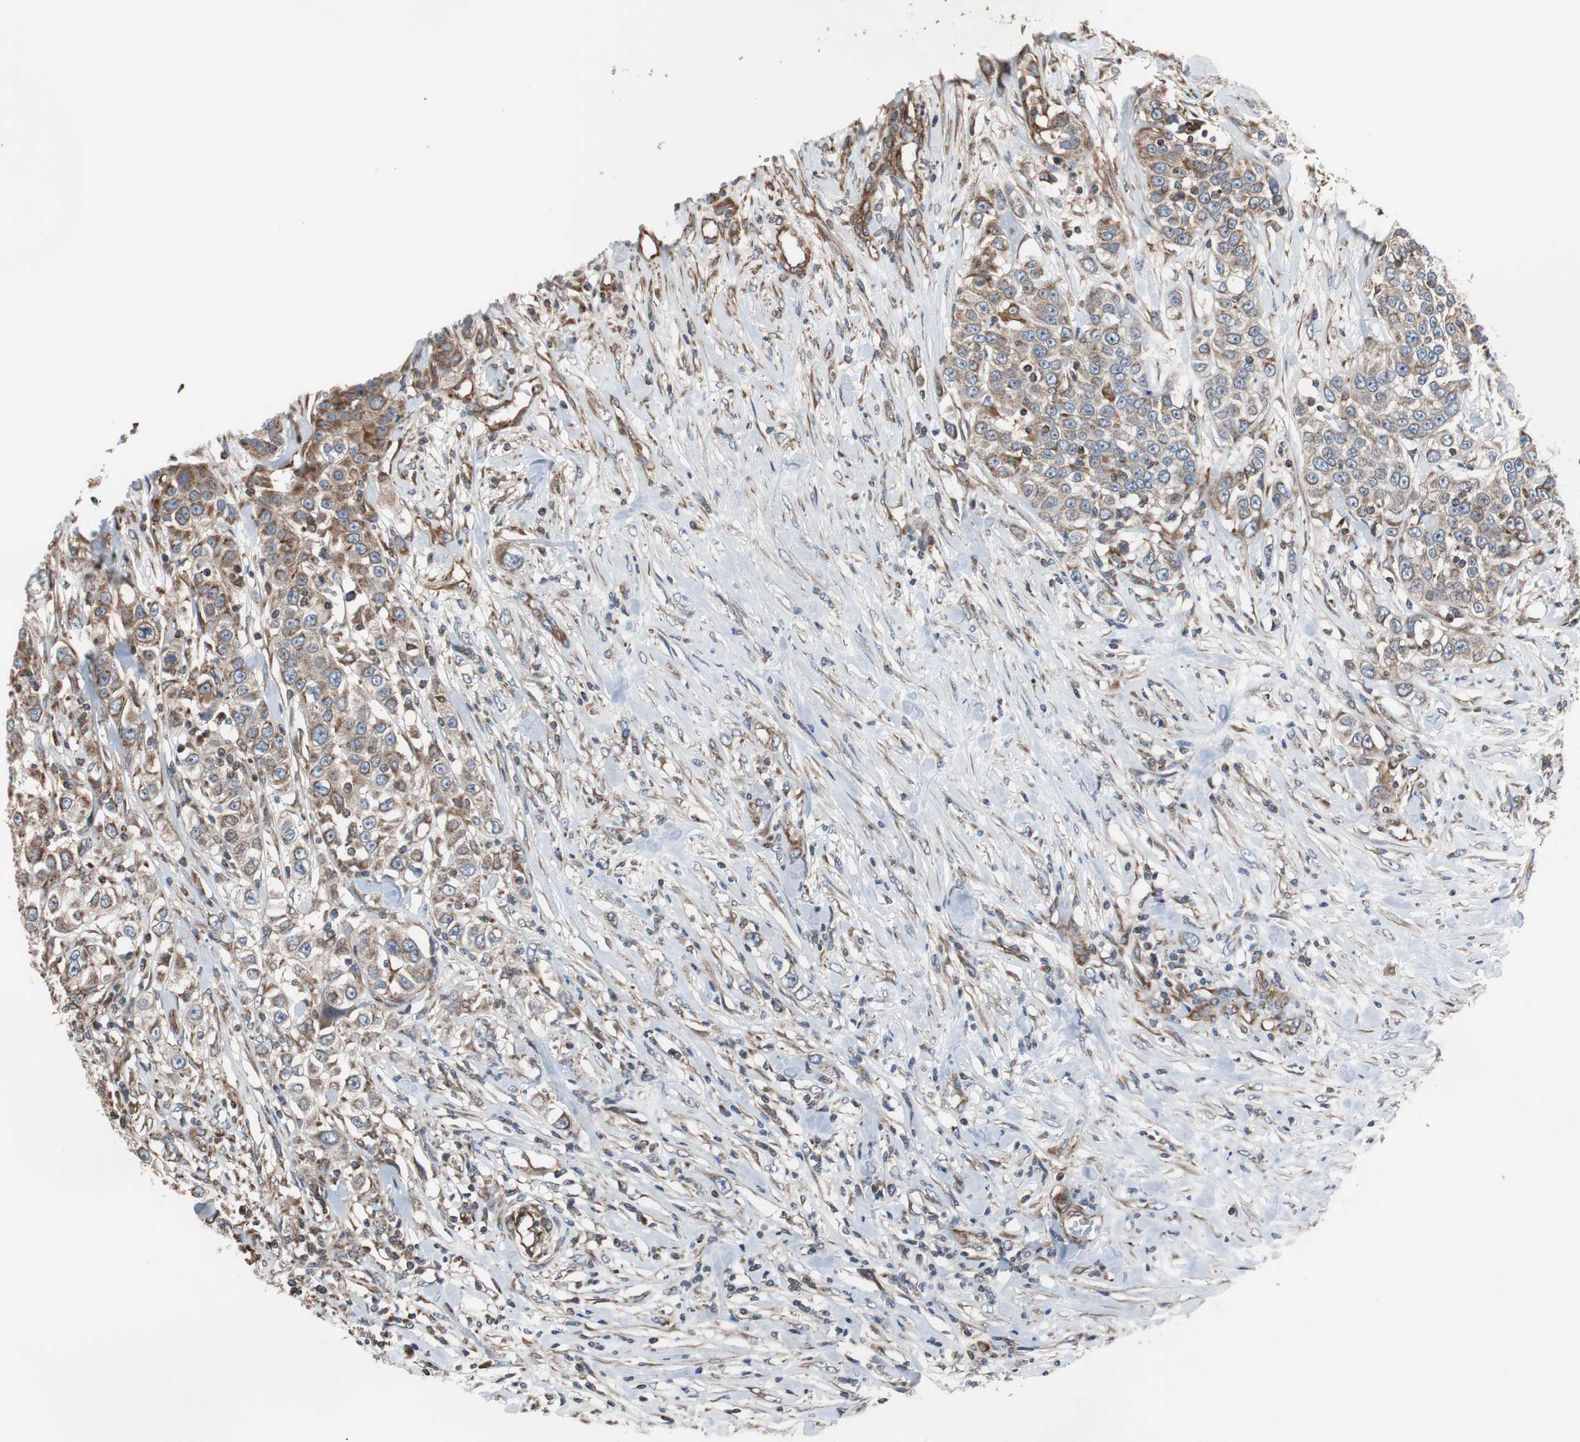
{"staining": {"intensity": "moderate", "quantity": "25%-75%", "location": "cytoplasmic/membranous"}, "tissue": "urothelial cancer", "cell_type": "Tumor cells", "image_type": "cancer", "snomed": [{"axis": "morphology", "description": "Urothelial carcinoma, High grade"}, {"axis": "topography", "description": "Urinary bladder"}], "caption": "Protein analysis of urothelial carcinoma (high-grade) tissue reveals moderate cytoplasmic/membranous staining in about 25%-75% of tumor cells.", "gene": "ACTR3", "patient": {"sex": "female", "age": 80}}